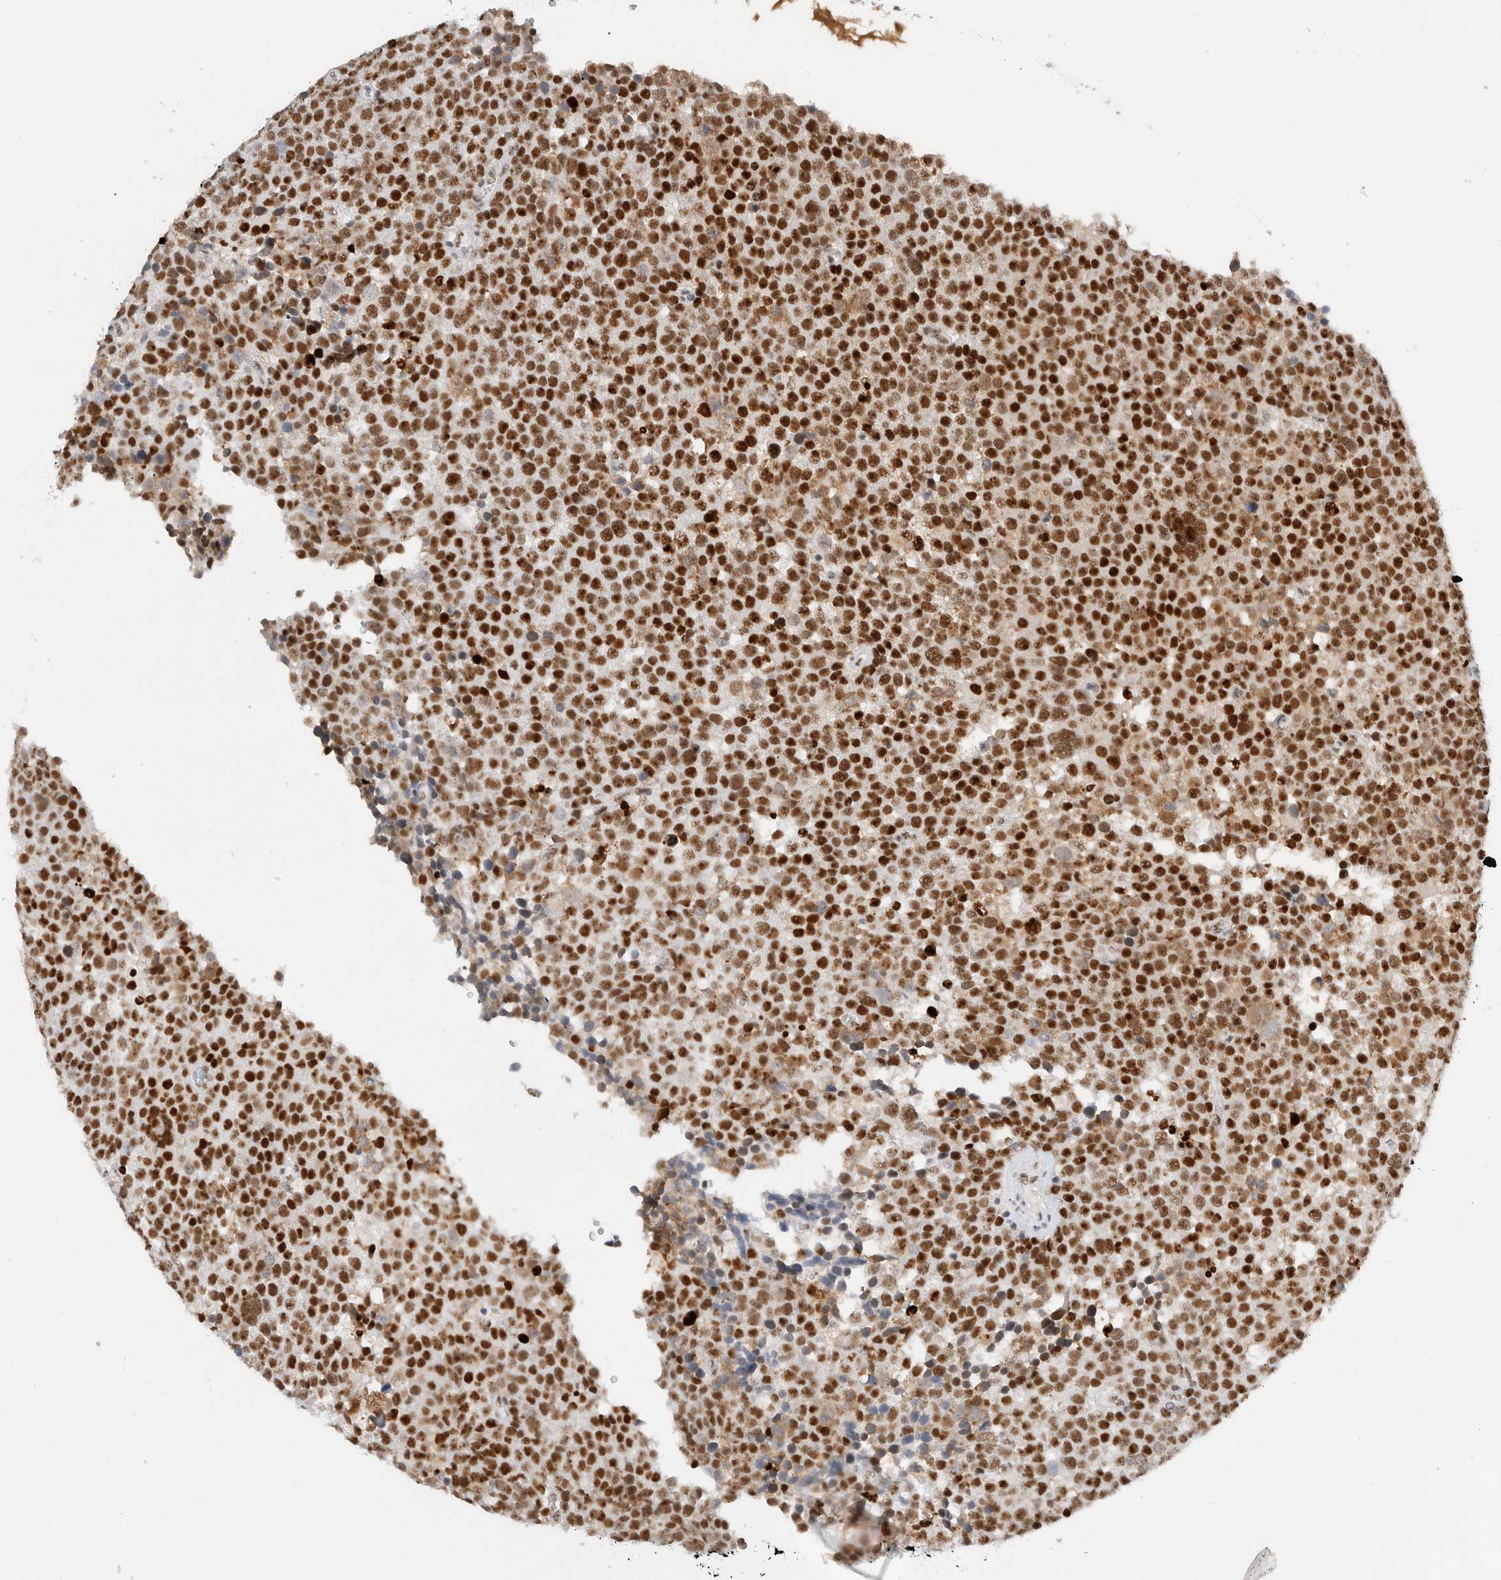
{"staining": {"intensity": "strong", "quantity": ">75%", "location": "nuclear"}, "tissue": "testis cancer", "cell_type": "Tumor cells", "image_type": "cancer", "snomed": [{"axis": "morphology", "description": "Seminoma, NOS"}, {"axis": "topography", "description": "Testis"}], "caption": "Brown immunohistochemical staining in human testis seminoma reveals strong nuclear expression in about >75% of tumor cells.", "gene": "COPS7A", "patient": {"sex": "male", "age": 71}}